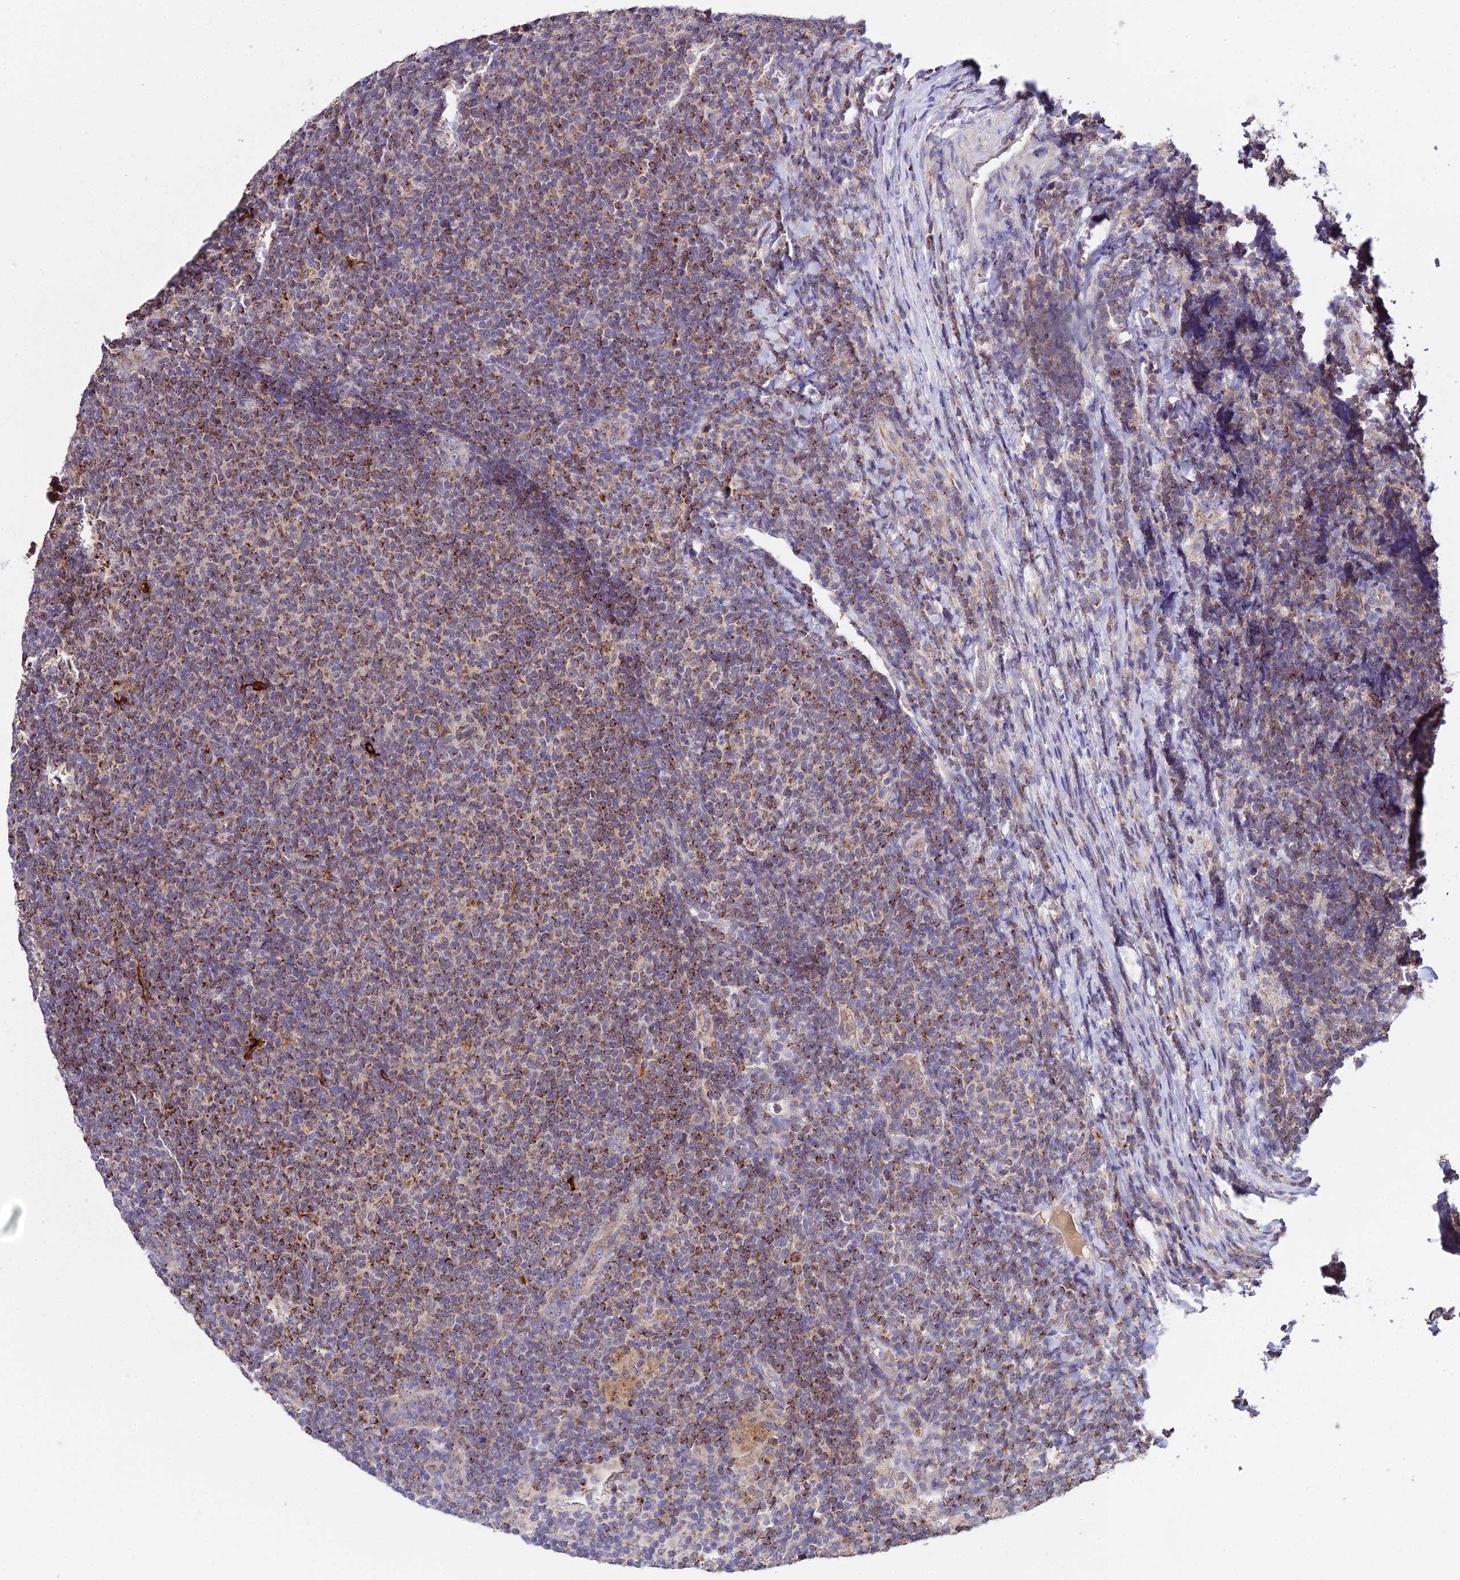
{"staining": {"intensity": "moderate", "quantity": ">75%", "location": "cytoplasmic/membranous"}, "tissue": "lymphoma", "cell_type": "Tumor cells", "image_type": "cancer", "snomed": [{"axis": "morphology", "description": "Malignant lymphoma, non-Hodgkin's type, Low grade"}, {"axis": "topography", "description": "Lymph node"}], "caption": "Immunohistochemical staining of human lymphoma reveals moderate cytoplasmic/membranous protein staining in about >75% of tumor cells.", "gene": "PEX19", "patient": {"sex": "male", "age": 66}}